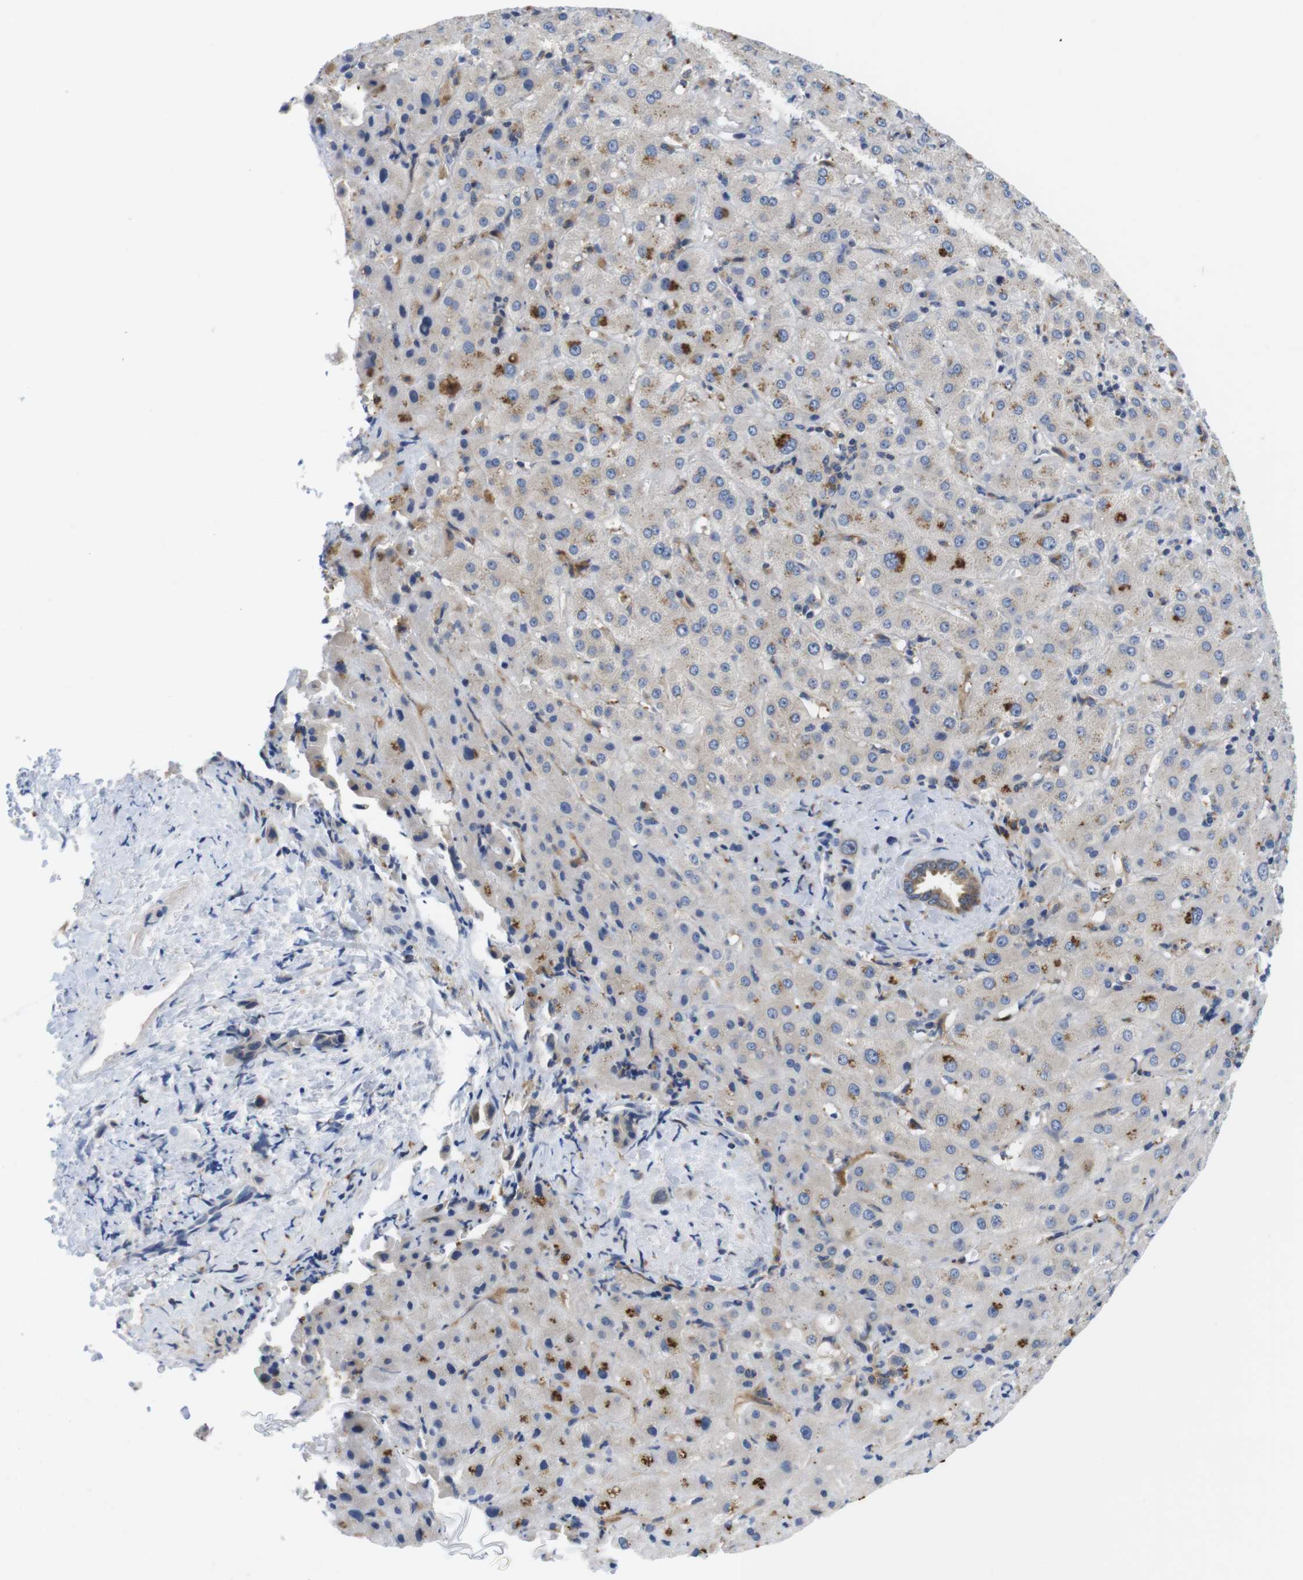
{"staining": {"intensity": "moderate", "quantity": "25%-75%", "location": "cytoplasmic/membranous"}, "tissue": "liver cancer", "cell_type": "Tumor cells", "image_type": "cancer", "snomed": [{"axis": "morphology", "description": "Cholangiocarcinoma"}, {"axis": "topography", "description": "Liver"}], "caption": "Cholangiocarcinoma (liver) tissue displays moderate cytoplasmic/membranous expression in approximately 25%-75% of tumor cells", "gene": "CNGA2", "patient": {"sex": "female", "age": 65}}